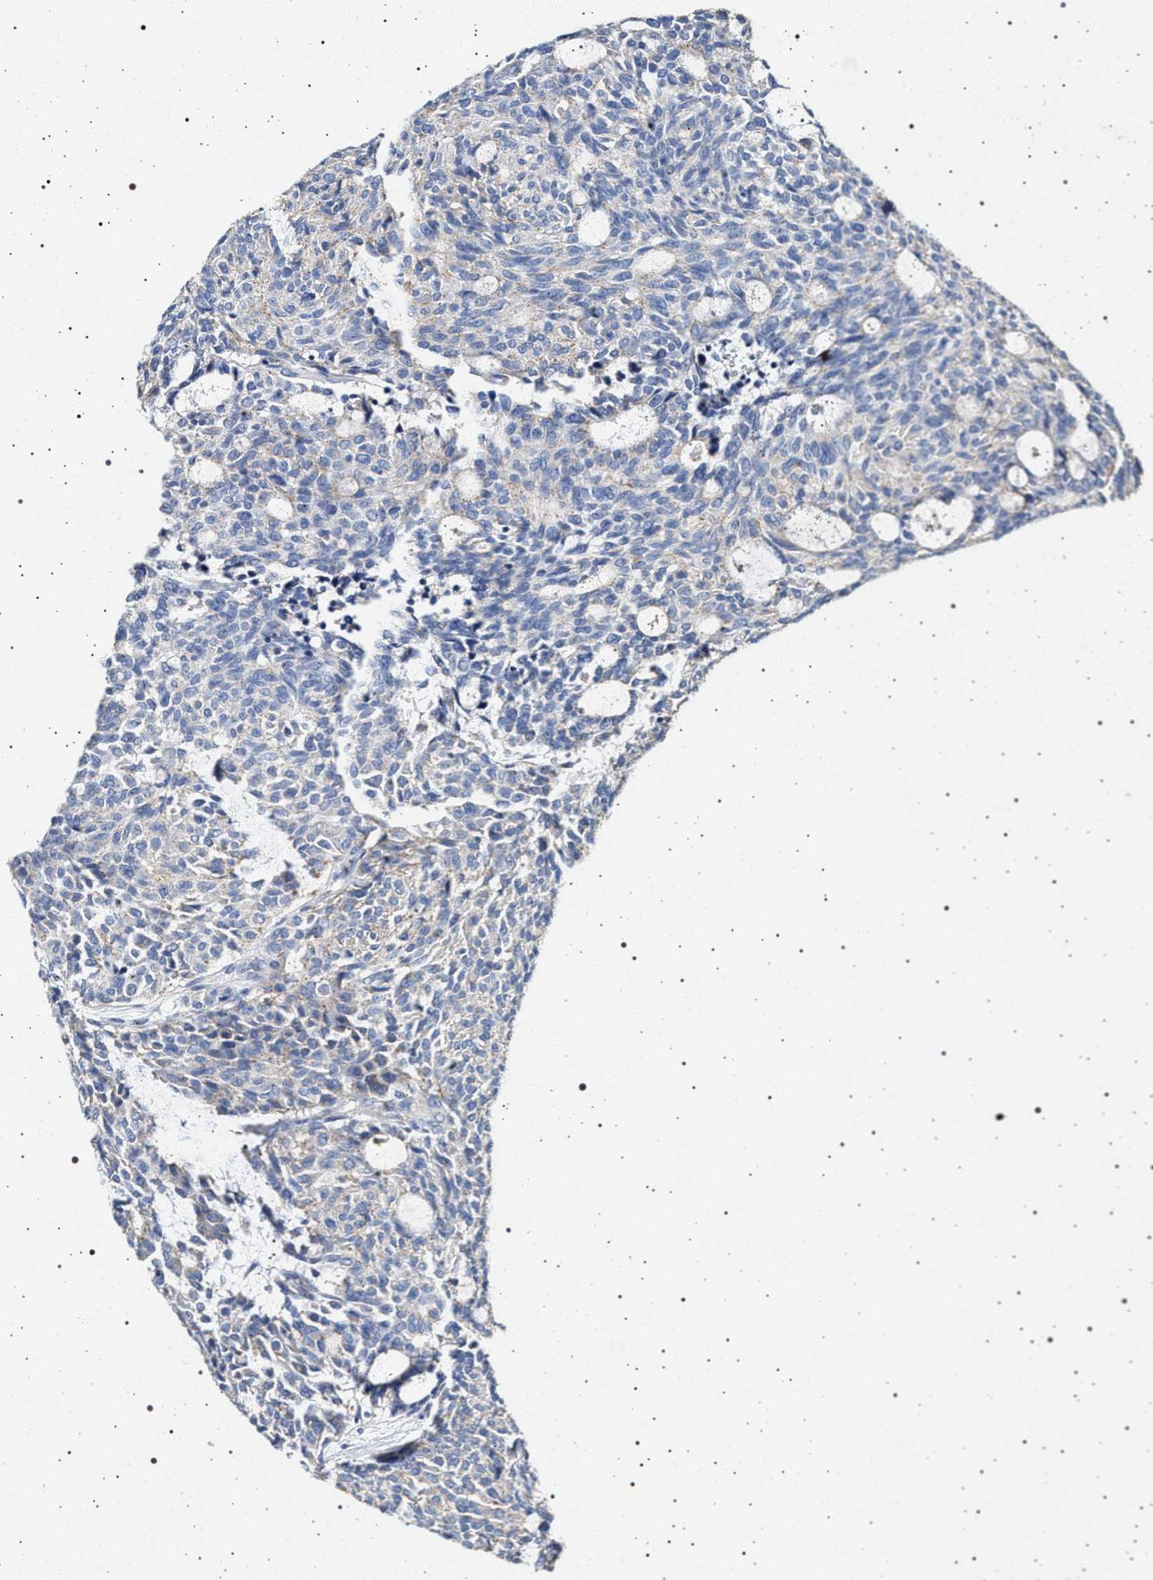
{"staining": {"intensity": "negative", "quantity": "none", "location": "none"}, "tissue": "carcinoid", "cell_type": "Tumor cells", "image_type": "cancer", "snomed": [{"axis": "morphology", "description": "Carcinoid, malignant, NOS"}, {"axis": "topography", "description": "Pancreas"}], "caption": "Carcinoid was stained to show a protein in brown. There is no significant positivity in tumor cells.", "gene": "NAALADL2", "patient": {"sex": "female", "age": 54}}